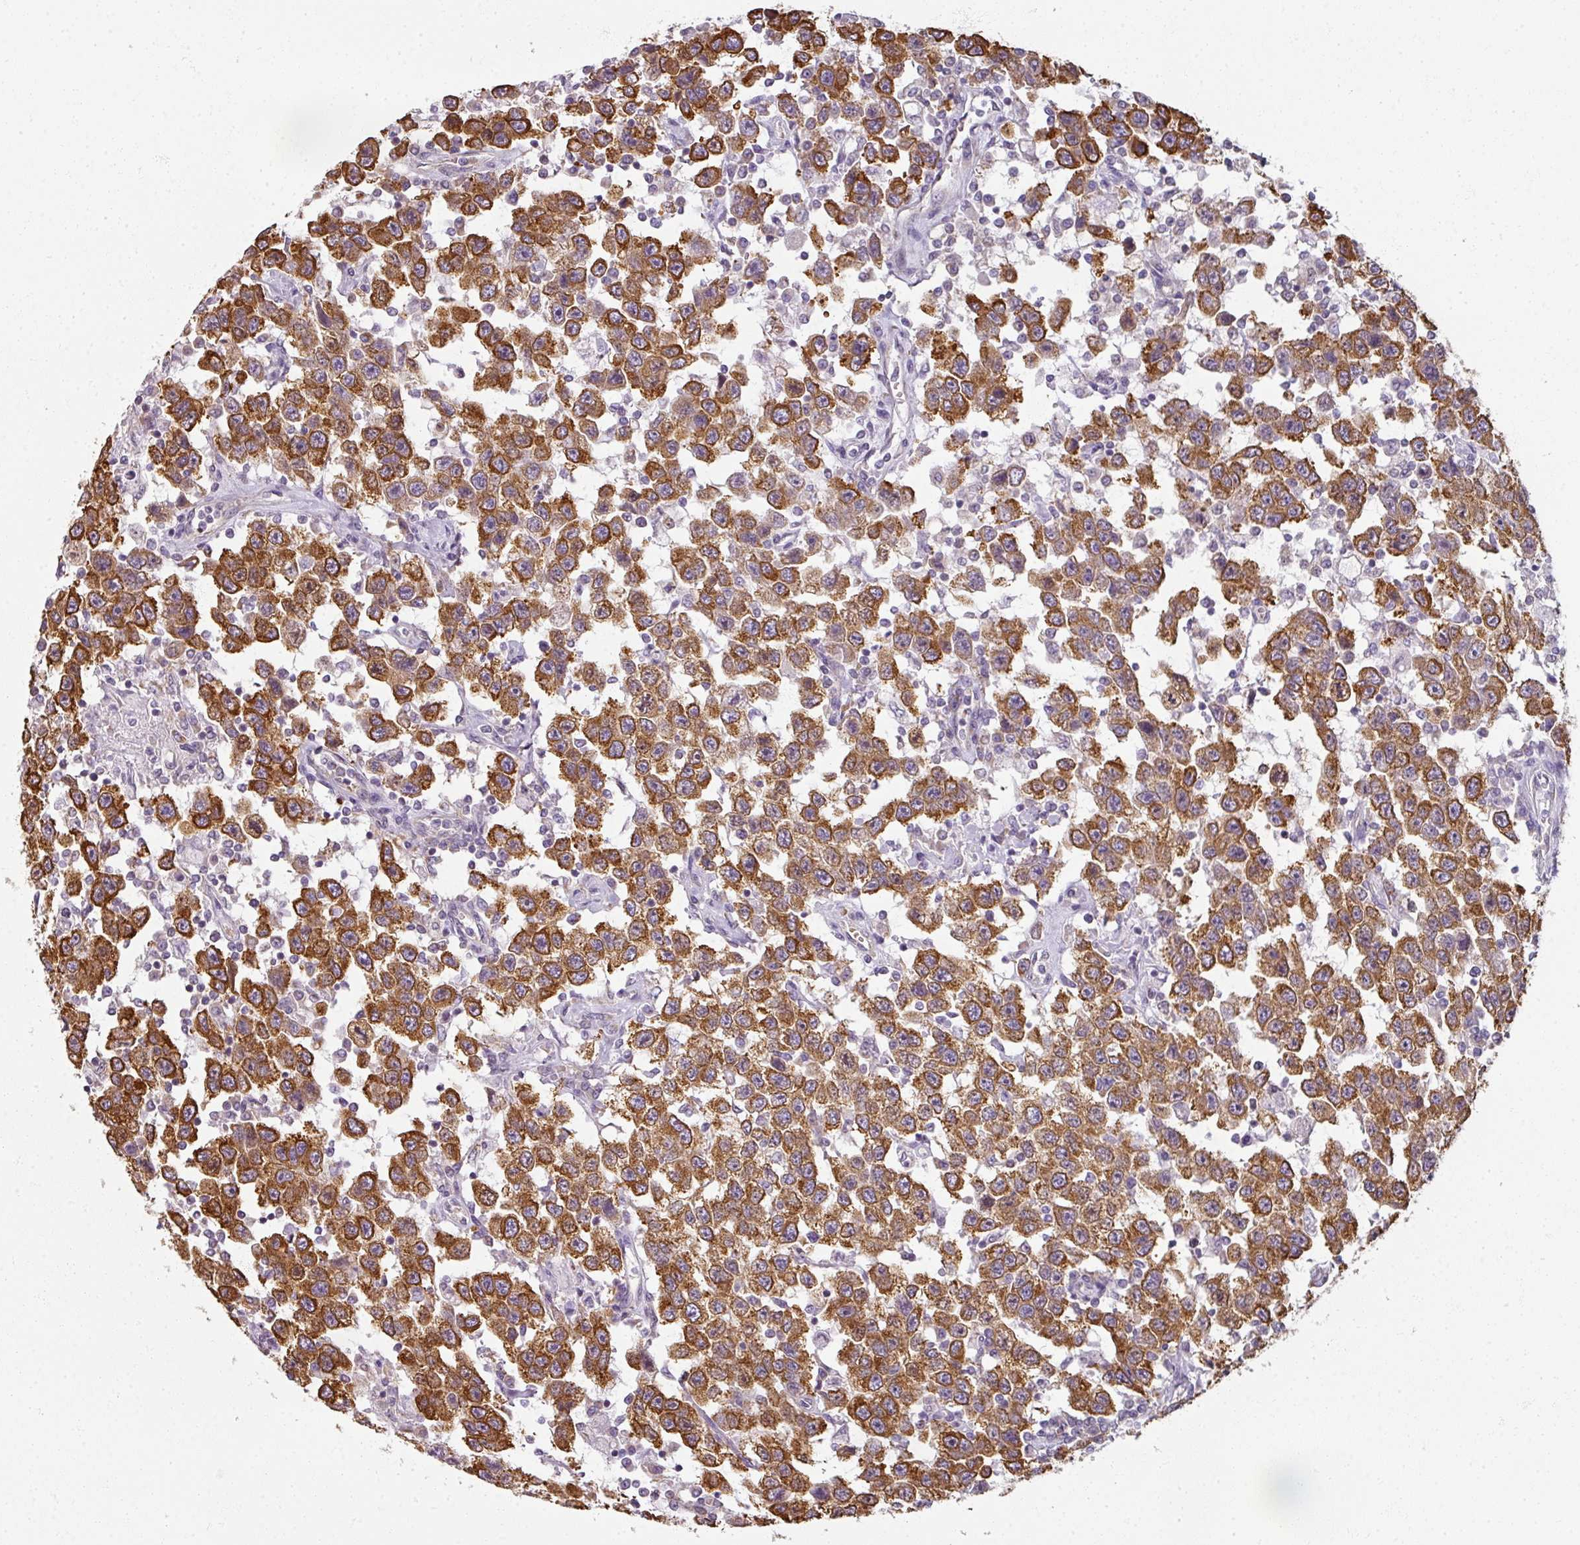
{"staining": {"intensity": "strong", "quantity": ">75%", "location": "cytoplasmic/membranous"}, "tissue": "testis cancer", "cell_type": "Tumor cells", "image_type": "cancer", "snomed": [{"axis": "morphology", "description": "Seminoma, NOS"}, {"axis": "topography", "description": "Testis"}], "caption": "Protein expression analysis of human testis seminoma reveals strong cytoplasmic/membranous positivity in about >75% of tumor cells.", "gene": "AGPAT4", "patient": {"sex": "male", "age": 41}}